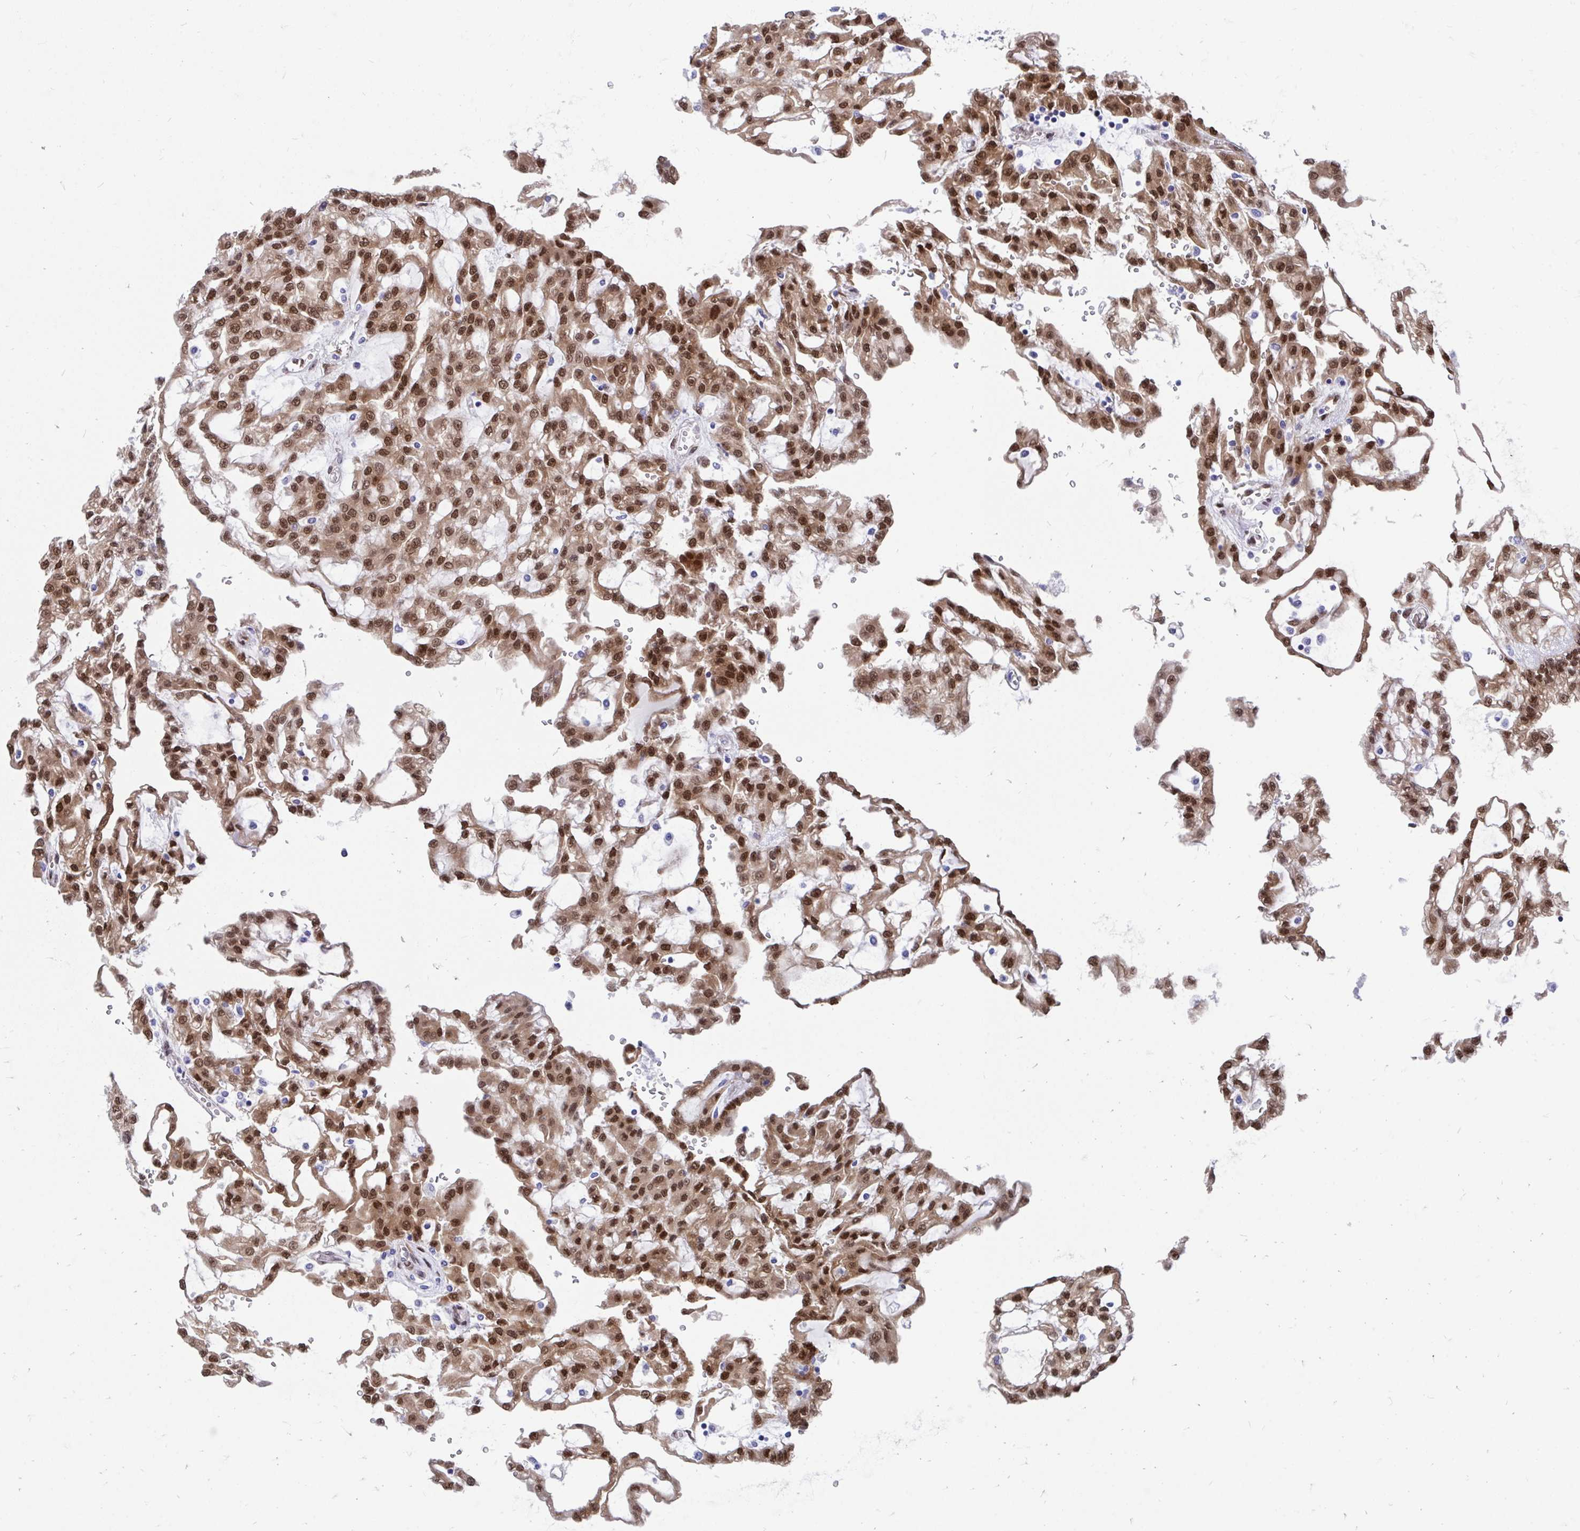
{"staining": {"intensity": "strong", "quantity": ">75%", "location": "cytoplasmic/membranous,nuclear"}, "tissue": "renal cancer", "cell_type": "Tumor cells", "image_type": "cancer", "snomed": [{"axis": "morphology", "description": "Adenocarcinoma, NOS"}, {"axis": "topography", "description": "Kidney"}], "caption": "This photomicrograph exhibits renal cancer (adenocarcinoma) stained with immunohistochemistry (IHC) to label a protein in brown. The cytoplasmic/membranous and nuclear of tumor cells show strong positivity for the protein. Nuclei are counter-stained blue.", "gene": "RBPMS", "patient": {"sex": "male", "age": 63}}